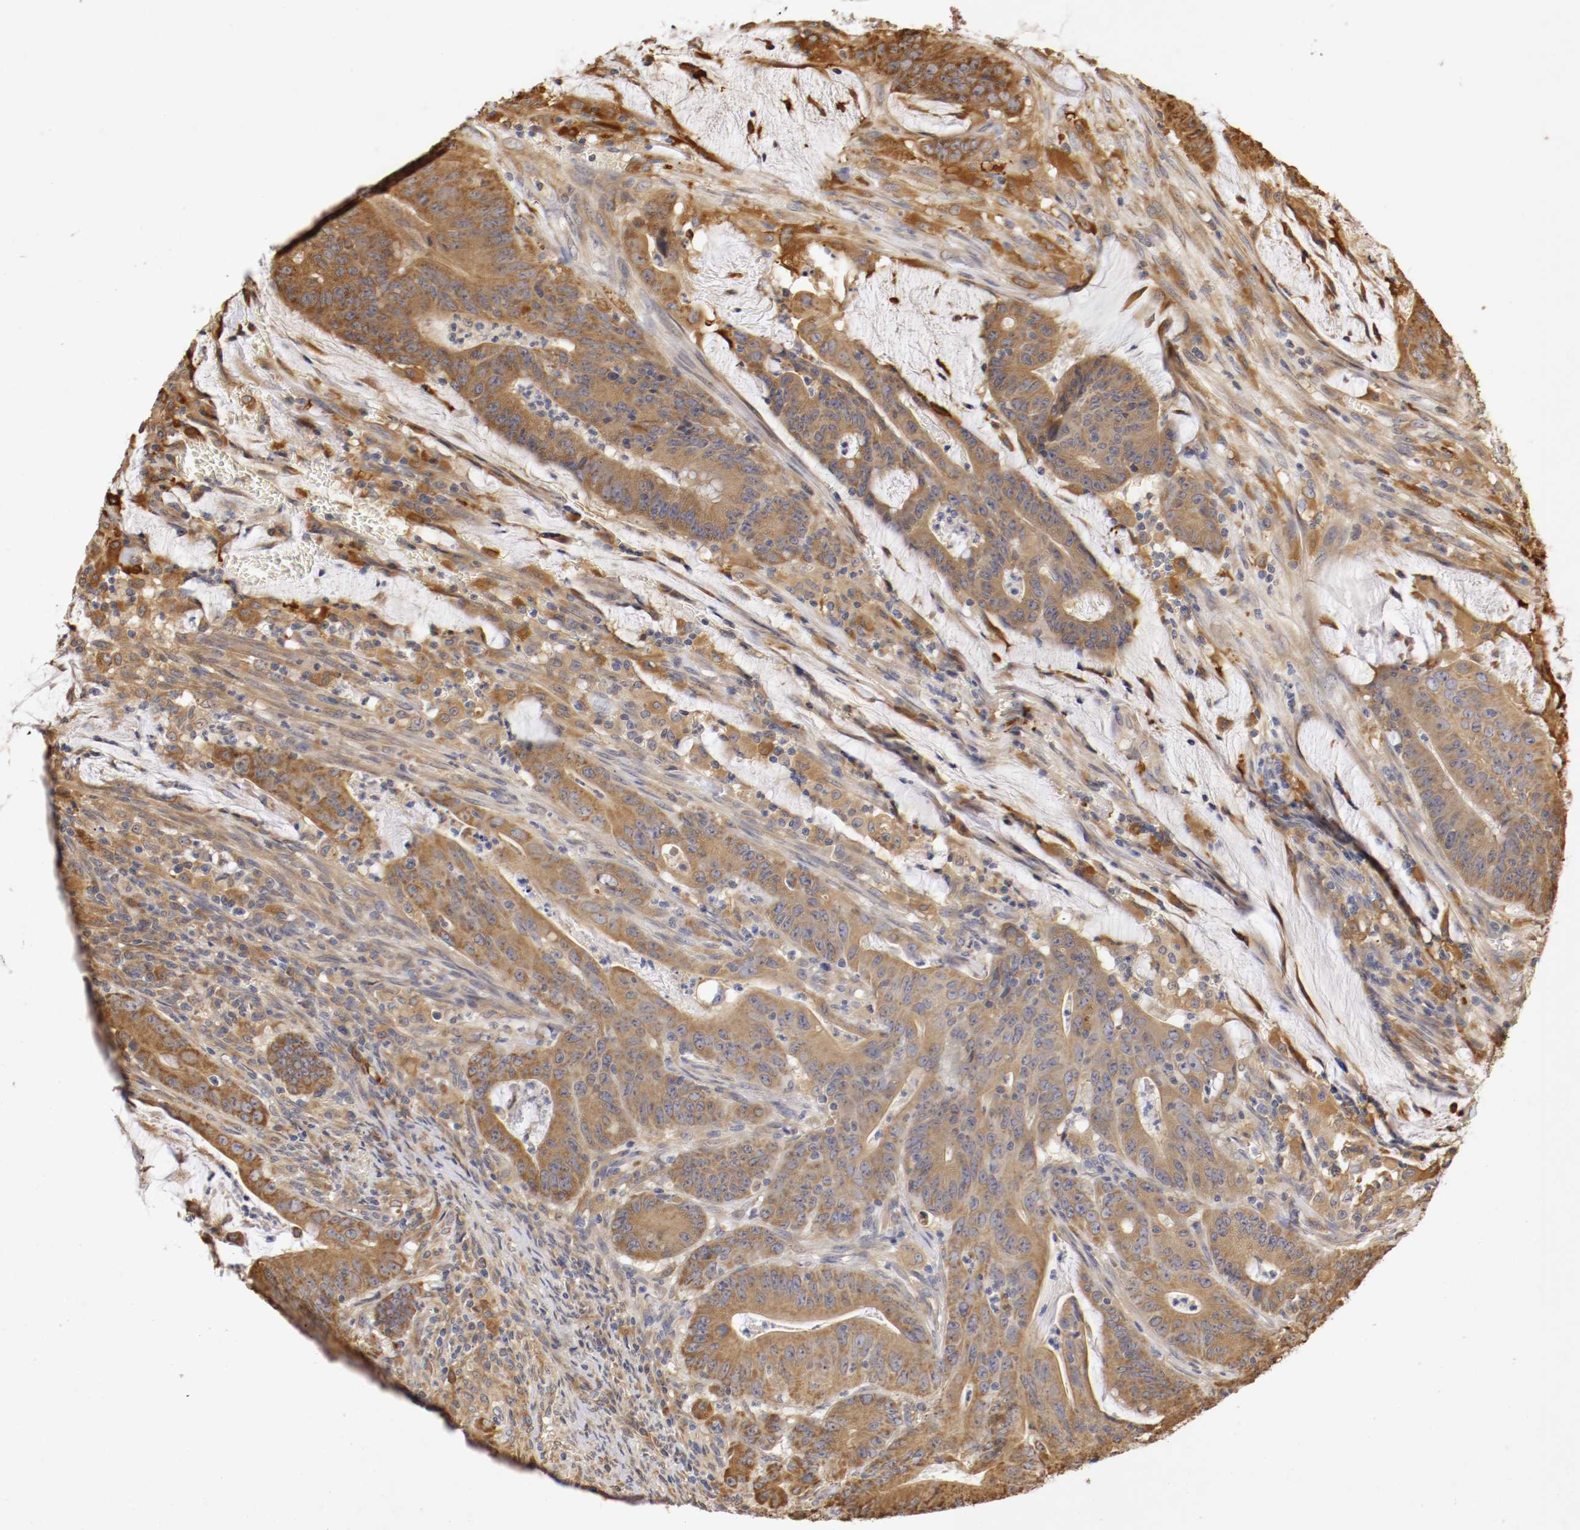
{"staining": {"intensity": "strong", "quantity": ">75%", "location": "cytoplasmic/membranous"}, "tissue": "colorectal cancer", "cell_type": "Tumor cells", "image_type": "cancer", "snomed": [{"axis": "morphology", "description": "Adenocarcinoma, NOS"}, {"axis": "topography", "description": "Colon"}], "caption": "DAB (3,3'-diaminobenzidine) immunohistochemical staining of colorectal cancer (adenocarcinoma) shows strong cytoplasmic/membranous protein staining in approximately >75% of tumor cells. The protein of interest is shown in brown color, while the nuclei are stained blue.", "gene": "VEZT", "patient": {"sex": "male", "age": 45}}